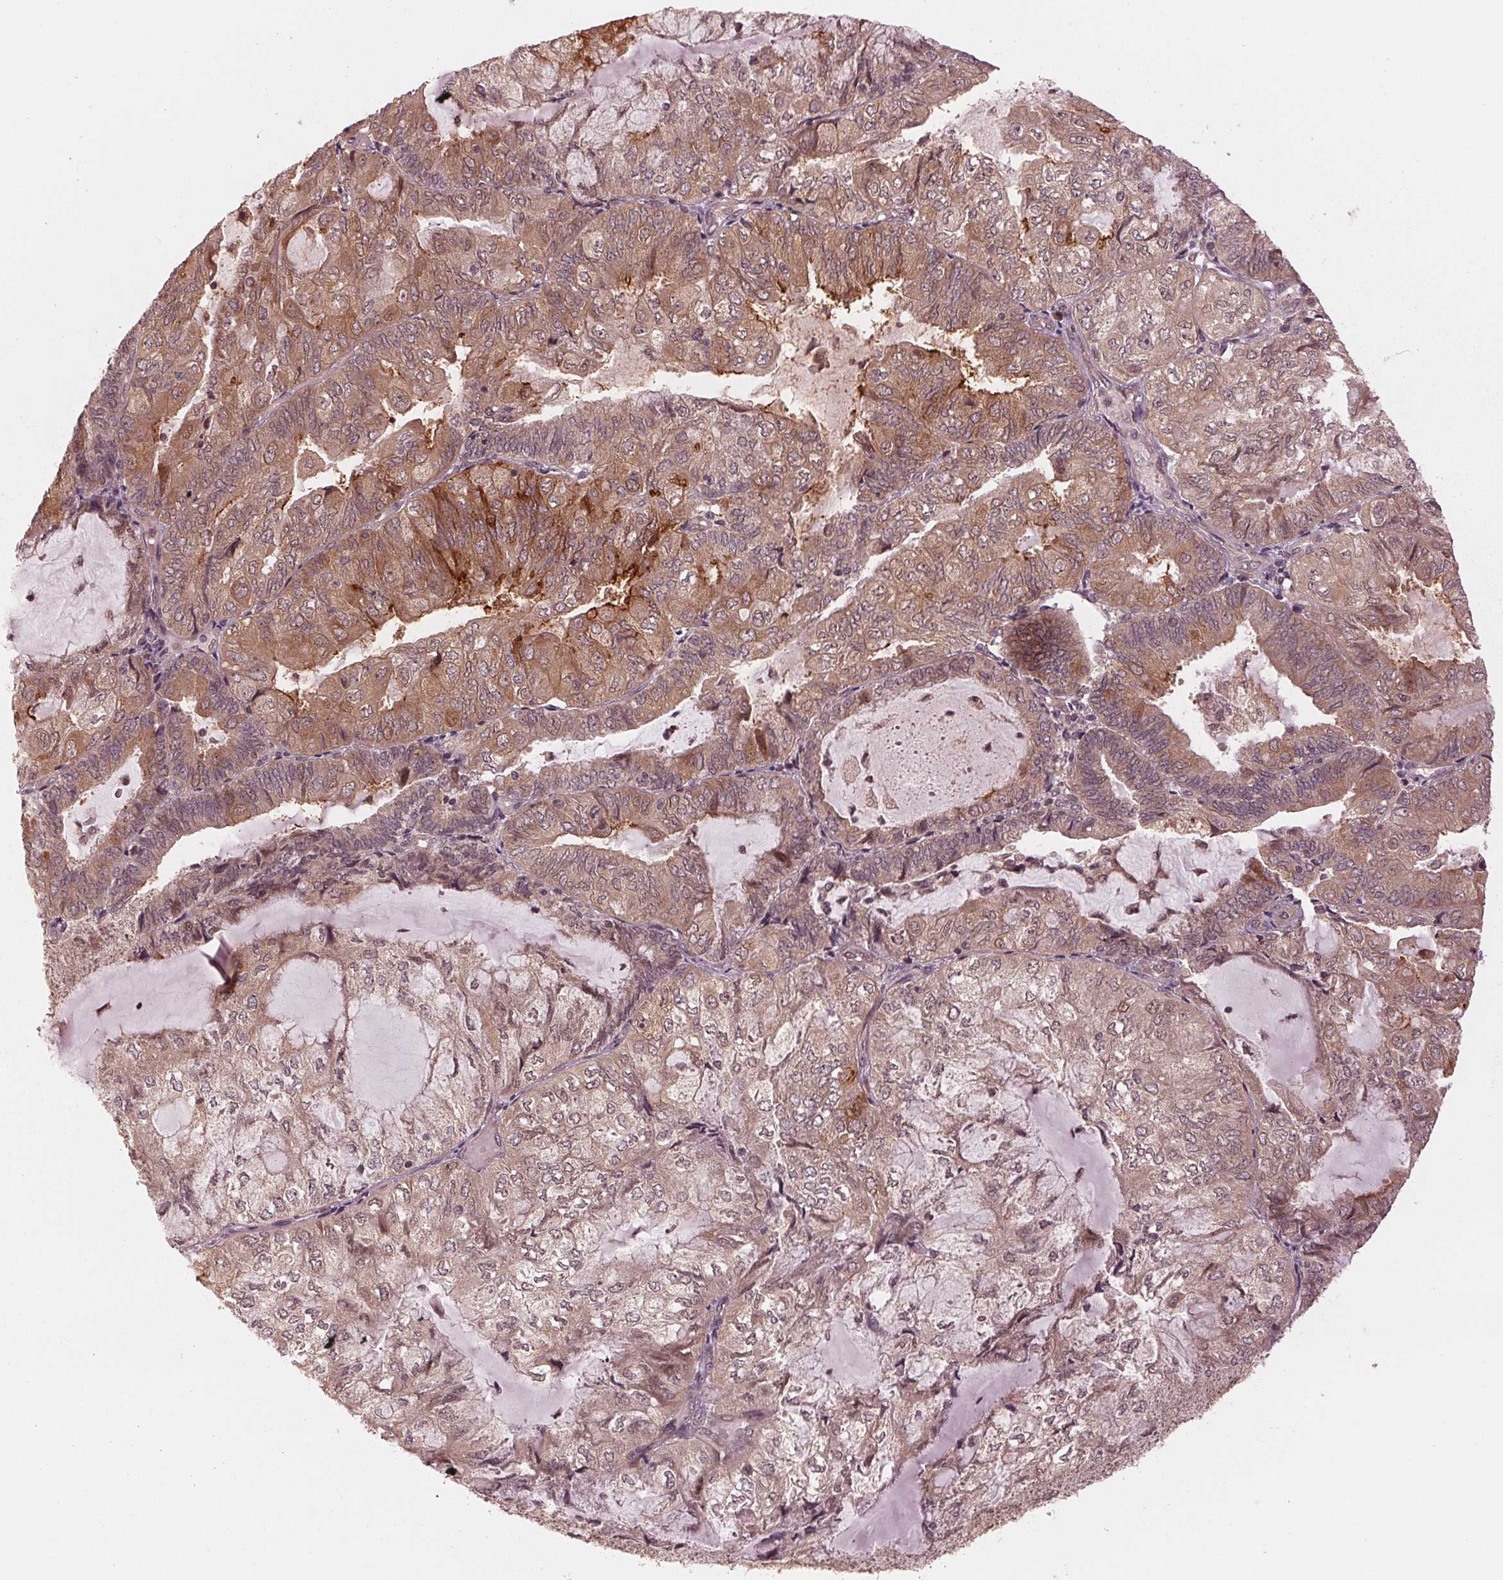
{"staining": {"intensity": "moderate", "quantity": ">75%", "location": "cytoplasmic/membranous,nuclear"}, "tissue": "endometrial cancer", "cell_type": "Tumor cells", "image_type": "cancer", "snomed": [{"axis": "morphology", "description": "Adenocarcinoma, NOS"}, {"axis": "topography", "description": "Endometrium"}], "caption": "IHC staining of endometrial cancer, which demonstrates medium levels of moderate cytoplasmic/membranous and nuclear staining in about >75% of tumor cells indicating moderate cytoplasmic/membranous and nuclear protein positivity. The staining was performed using DAB (3,3'-diaminobenzidine) (brown) for protein detection and nuclei were counterstained in hematoxylin (blue).", "gene": "ZNF471", "patient": {"sex": "female", "age": 81}}